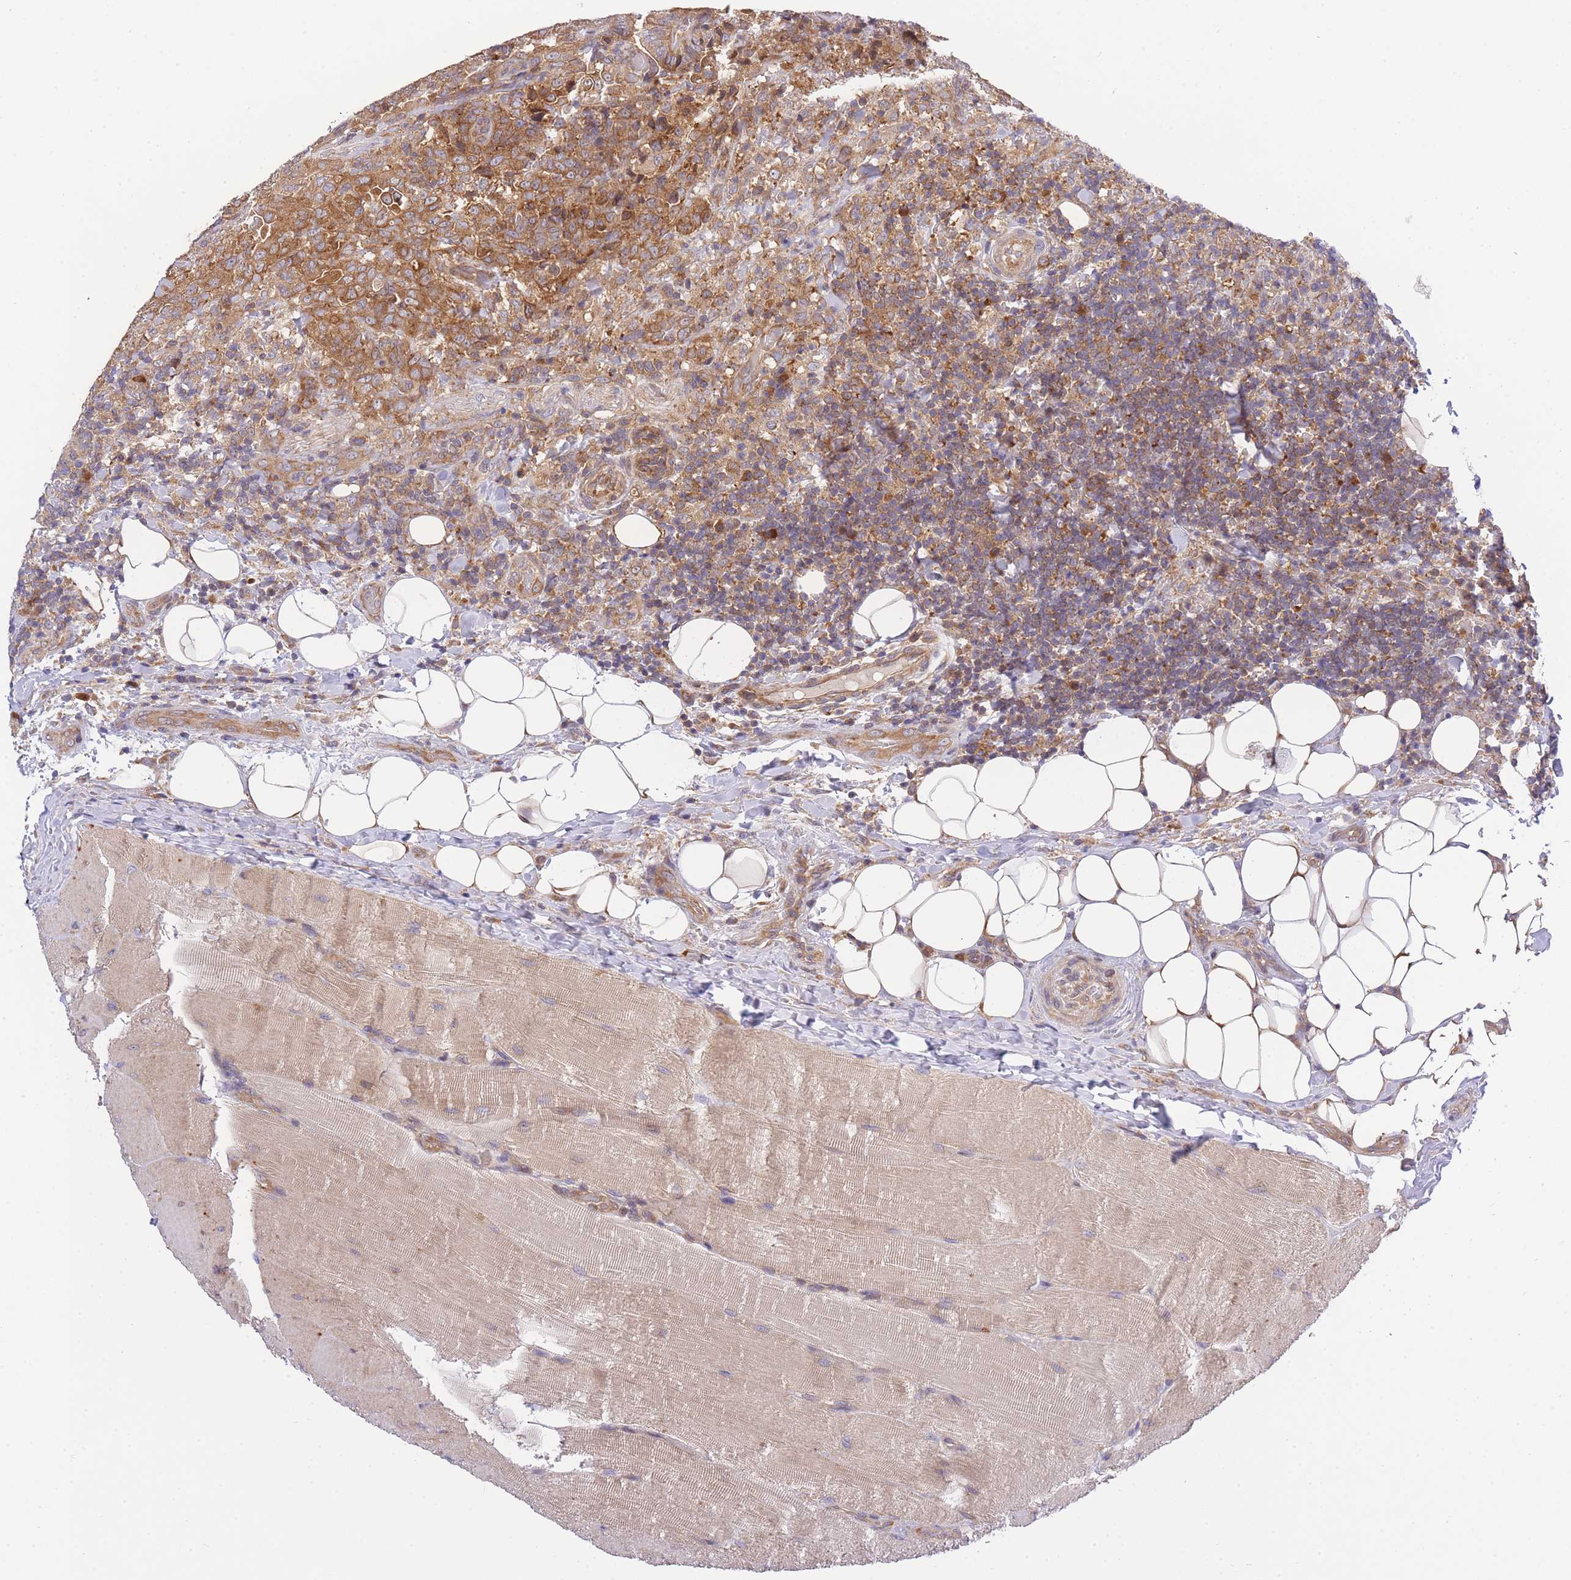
{"staining": {"intensity": "strong", "quantity": ">75%", "location": "cytoplasmic/membranous"}, "tissue": "thyroid cancer", "cell_type": "Tumor cells", "image_type": "cancer", "snomed": [{"axis": "morphology", "description": "Papillary adenocarcinoma, NOS"}, {"axis": "topography", "description": "Thyroid gland"}], "caption": "Protein staining reveals strong cytoplasmic/membranous positivity in about >75% of tumor cells in thyroid papillary adenocarcinoma.", "gene": "EIF2B2", "patient": {"sex": "male", "age": 61}}